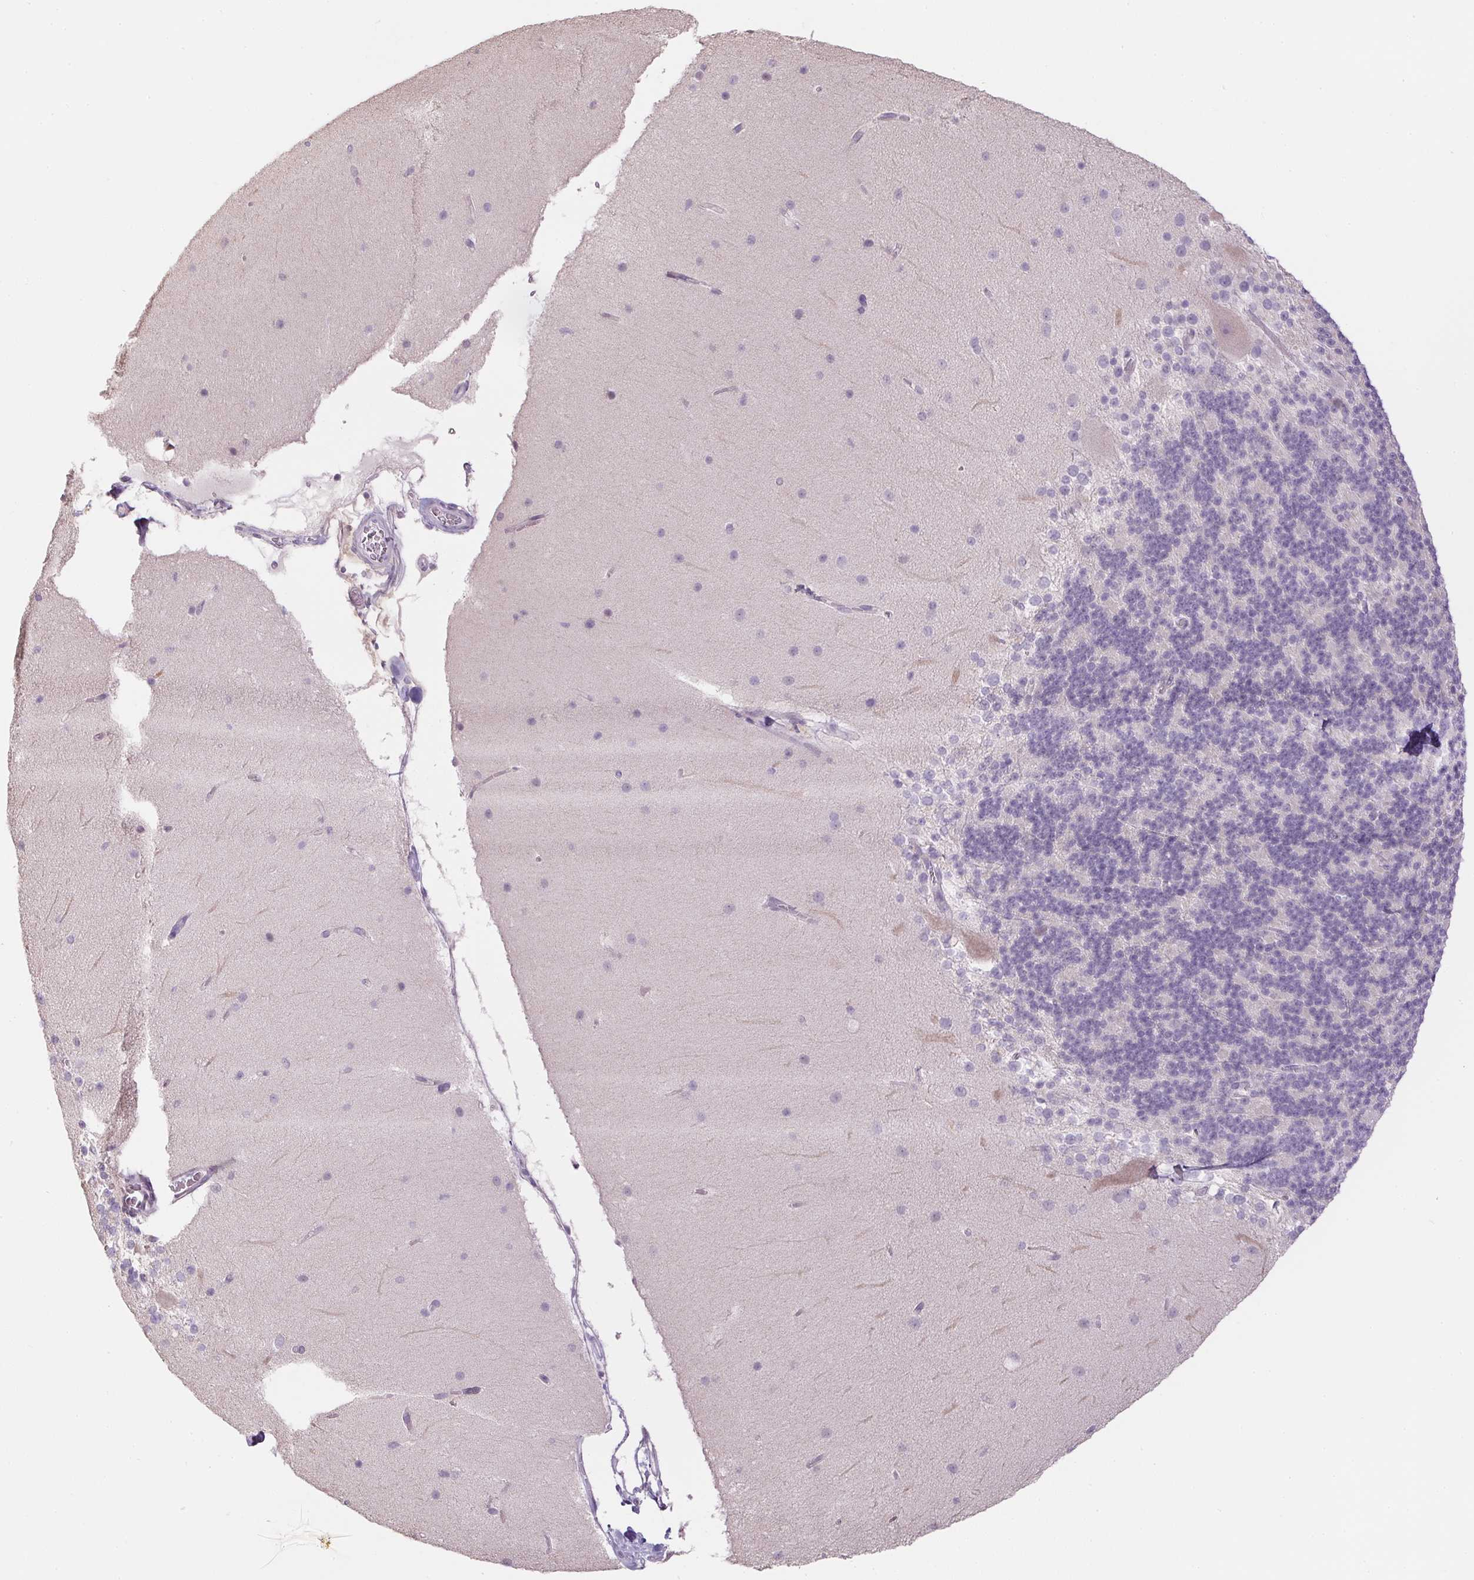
{"staining": {"intensity": "negative", "quantity": "none", "location": "none"}, "tissue": "cerebellum", "cell_type": "Cells in granular layer", "image_type": "normal", "snomed": [{"axis": "morphology", "description": "Normal tissue, NOS"}, {"axis": "topography", "description": "Cerebellum"}], "caption": "Immunohistochemical staining of normal human cerebellum shows no significant staining in cells in granular layer.", "gene": "CTCFL", "patient": {"sex": "female", "age": 19}}